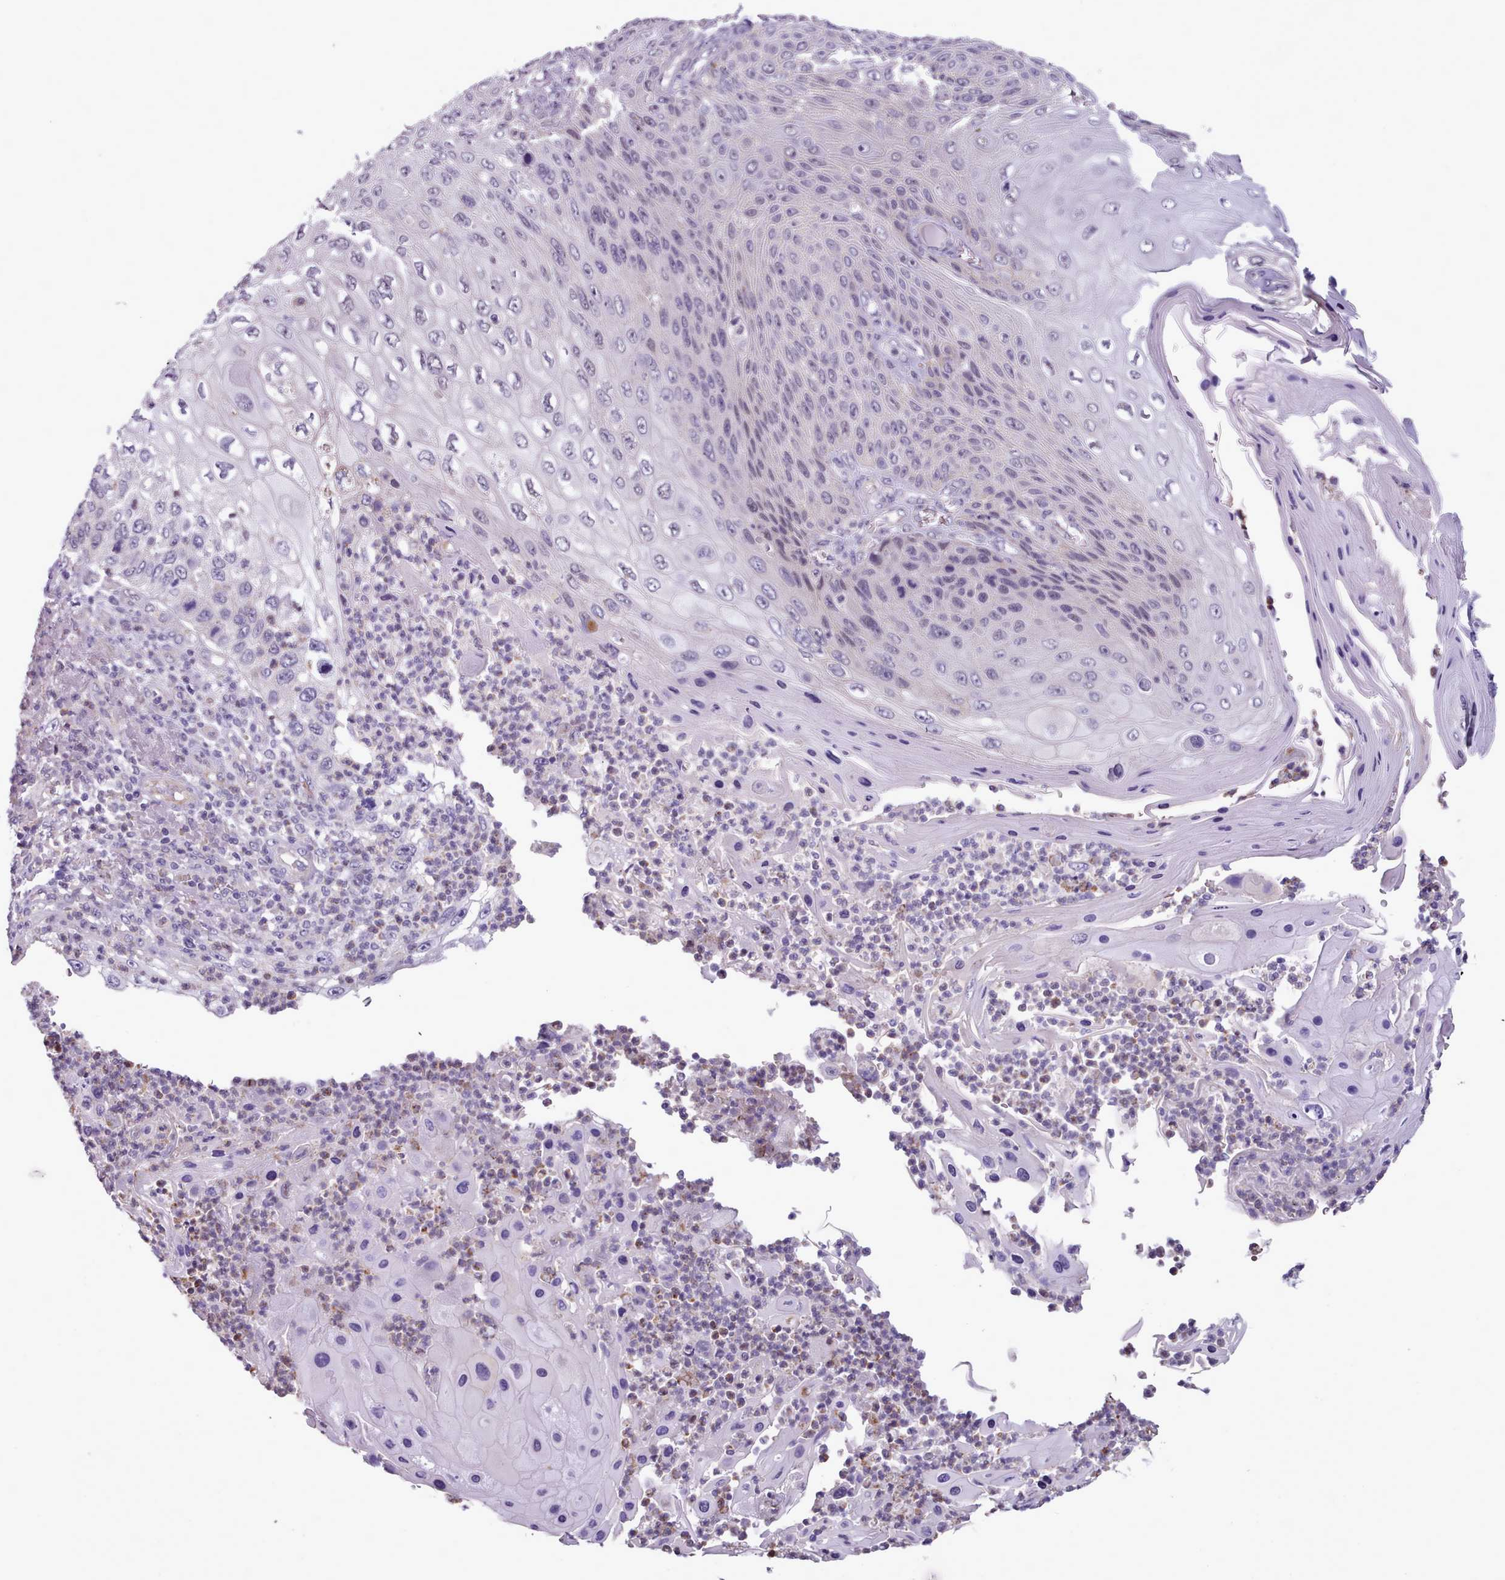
{"staining": {"intensity": "negative", "quantity": "none", "location": "none"}, "tissue": "skin cancer", "cell_type": "Tumor cells", "image_type": "cancer", "snomed": [{"axis": "morphology", "description": "Squamous cell carcinoma, NOS"}, {"axis": "topography", "description": "Skin"}], "caption": "High magnification brightfield microscopy of skin squamous cell carcinoma stained with DAB (brown) and counterstained with hematoxylin (blue): tumor cells show no significant expression.", "gene": "KCTD16", "patient": {"sex": "female", "age": 88}}